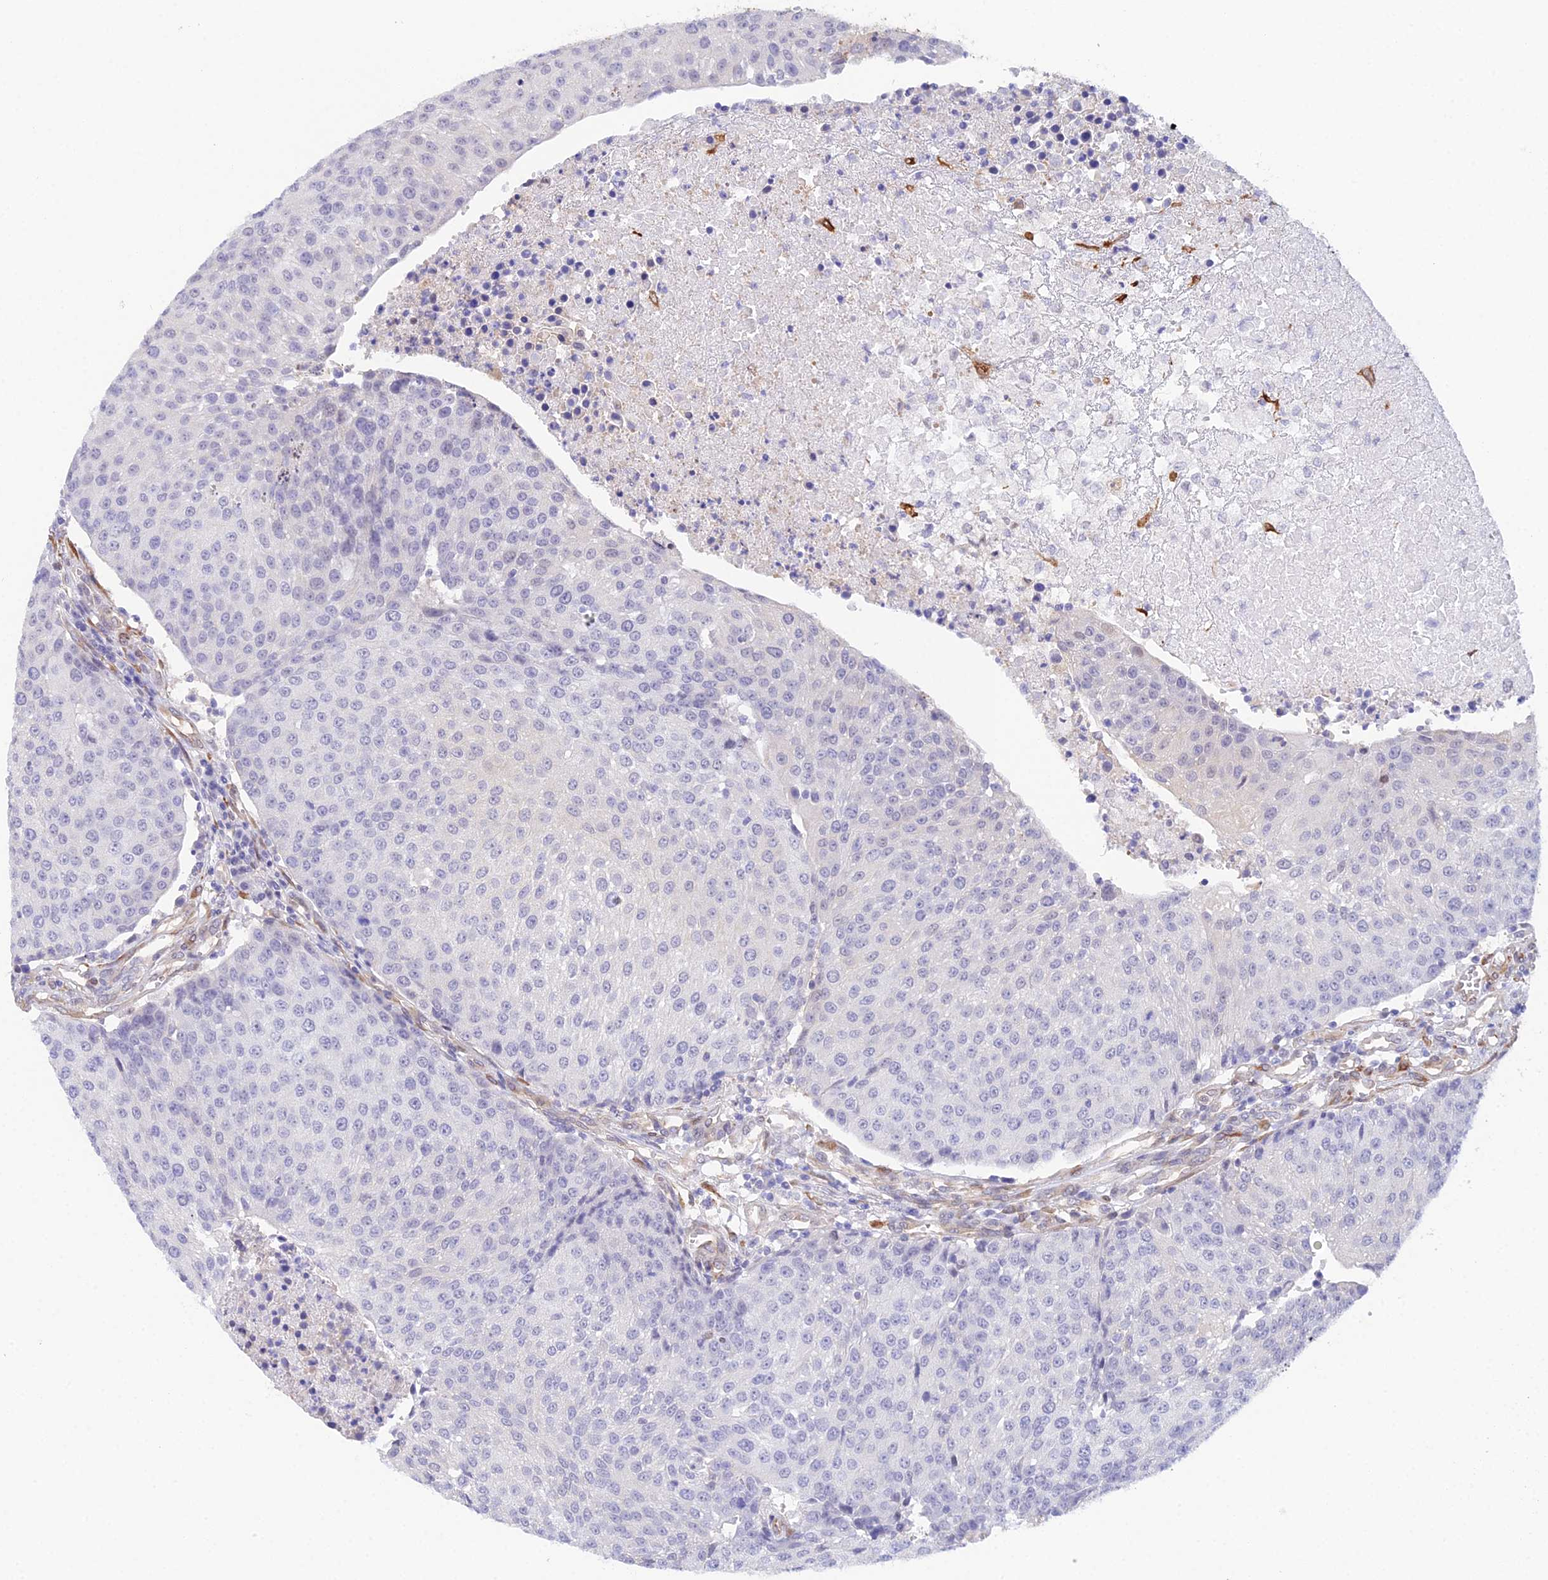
{"staining": {"intensity": "negative", "quantity": "none", "location": "none"}, "tissue": "urothelial cancer", "cell_type": "Tumor cells", "image_type": "cancer", "snomed": [{"axis": "morphology", "description": "Urothelial carcinoma, High grade"}, {"axis": "topography", "description": "Urinary bladder"}], "caption": "A high-resolution photomicrograph shows immunohistochemistry (IHC) staining of high-grade urothelial carcinoma, which displays no significant expression in tumor cells. Nuclei are stained in blue.", "gene": "MXRA7", "patient": {"sex": "female", "age": 85}}